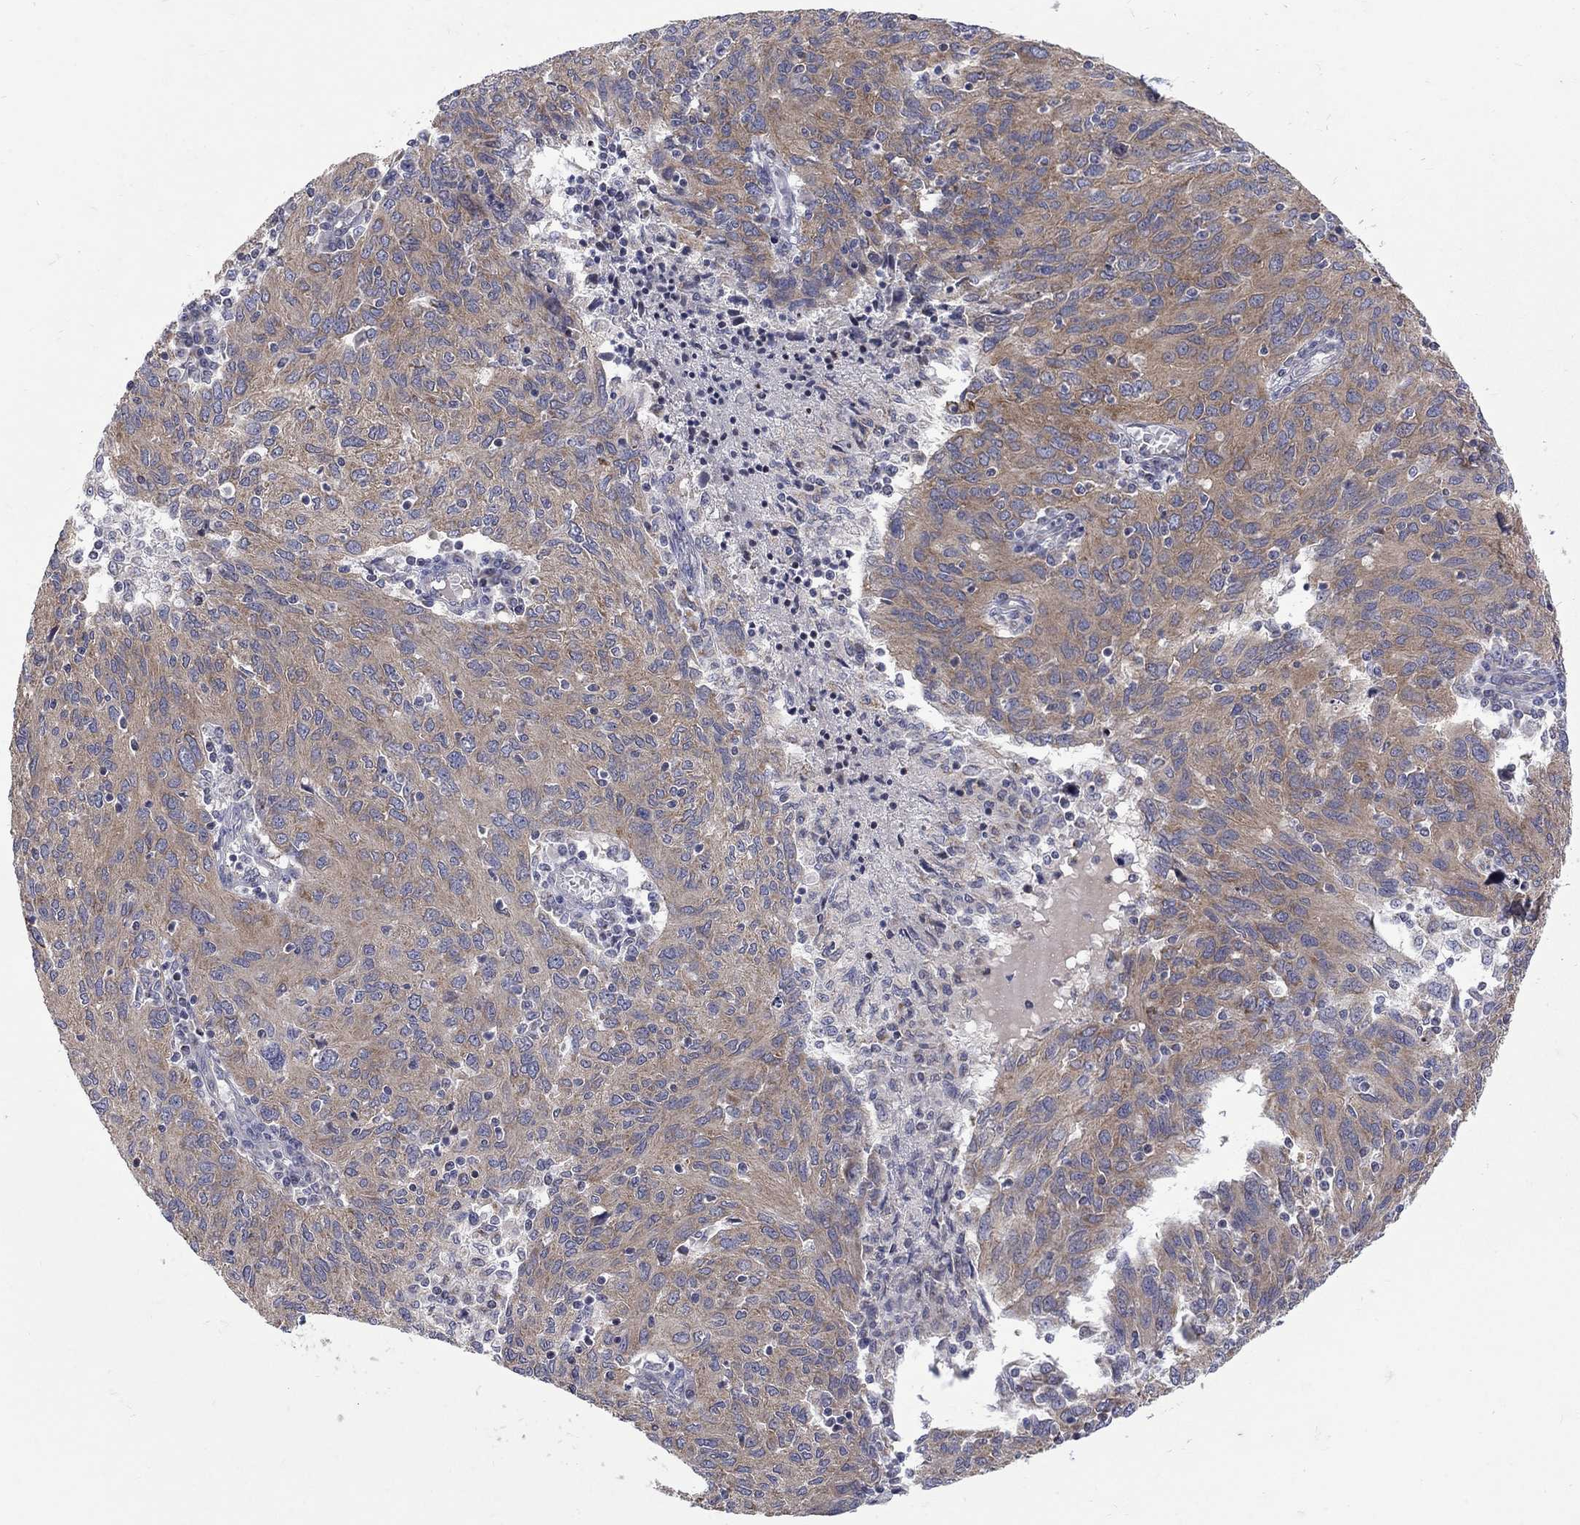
{"staining": {"intensity": "moderate", "quantity": "25%-75%", "location": "cytoplasmic/membranous"}, "tissue": "ovarian cancer", "cell_type": "Tumor cells", "image_type": "cancer", "snomed": [{"axis": "morphology", "description": "Carcinoma, endometroid"}, {"axis": "topography", "description": "Ovary"}], "caption": "Protein expression by immunohistochemistry (IHC) displays moderate cytoplasmic/membranous staining in about 25%-75% of tumor cells in ovarian endometroid carcinoma.", "gene": "SH2B1", "patient": {"sex": "female", "age": 50}}